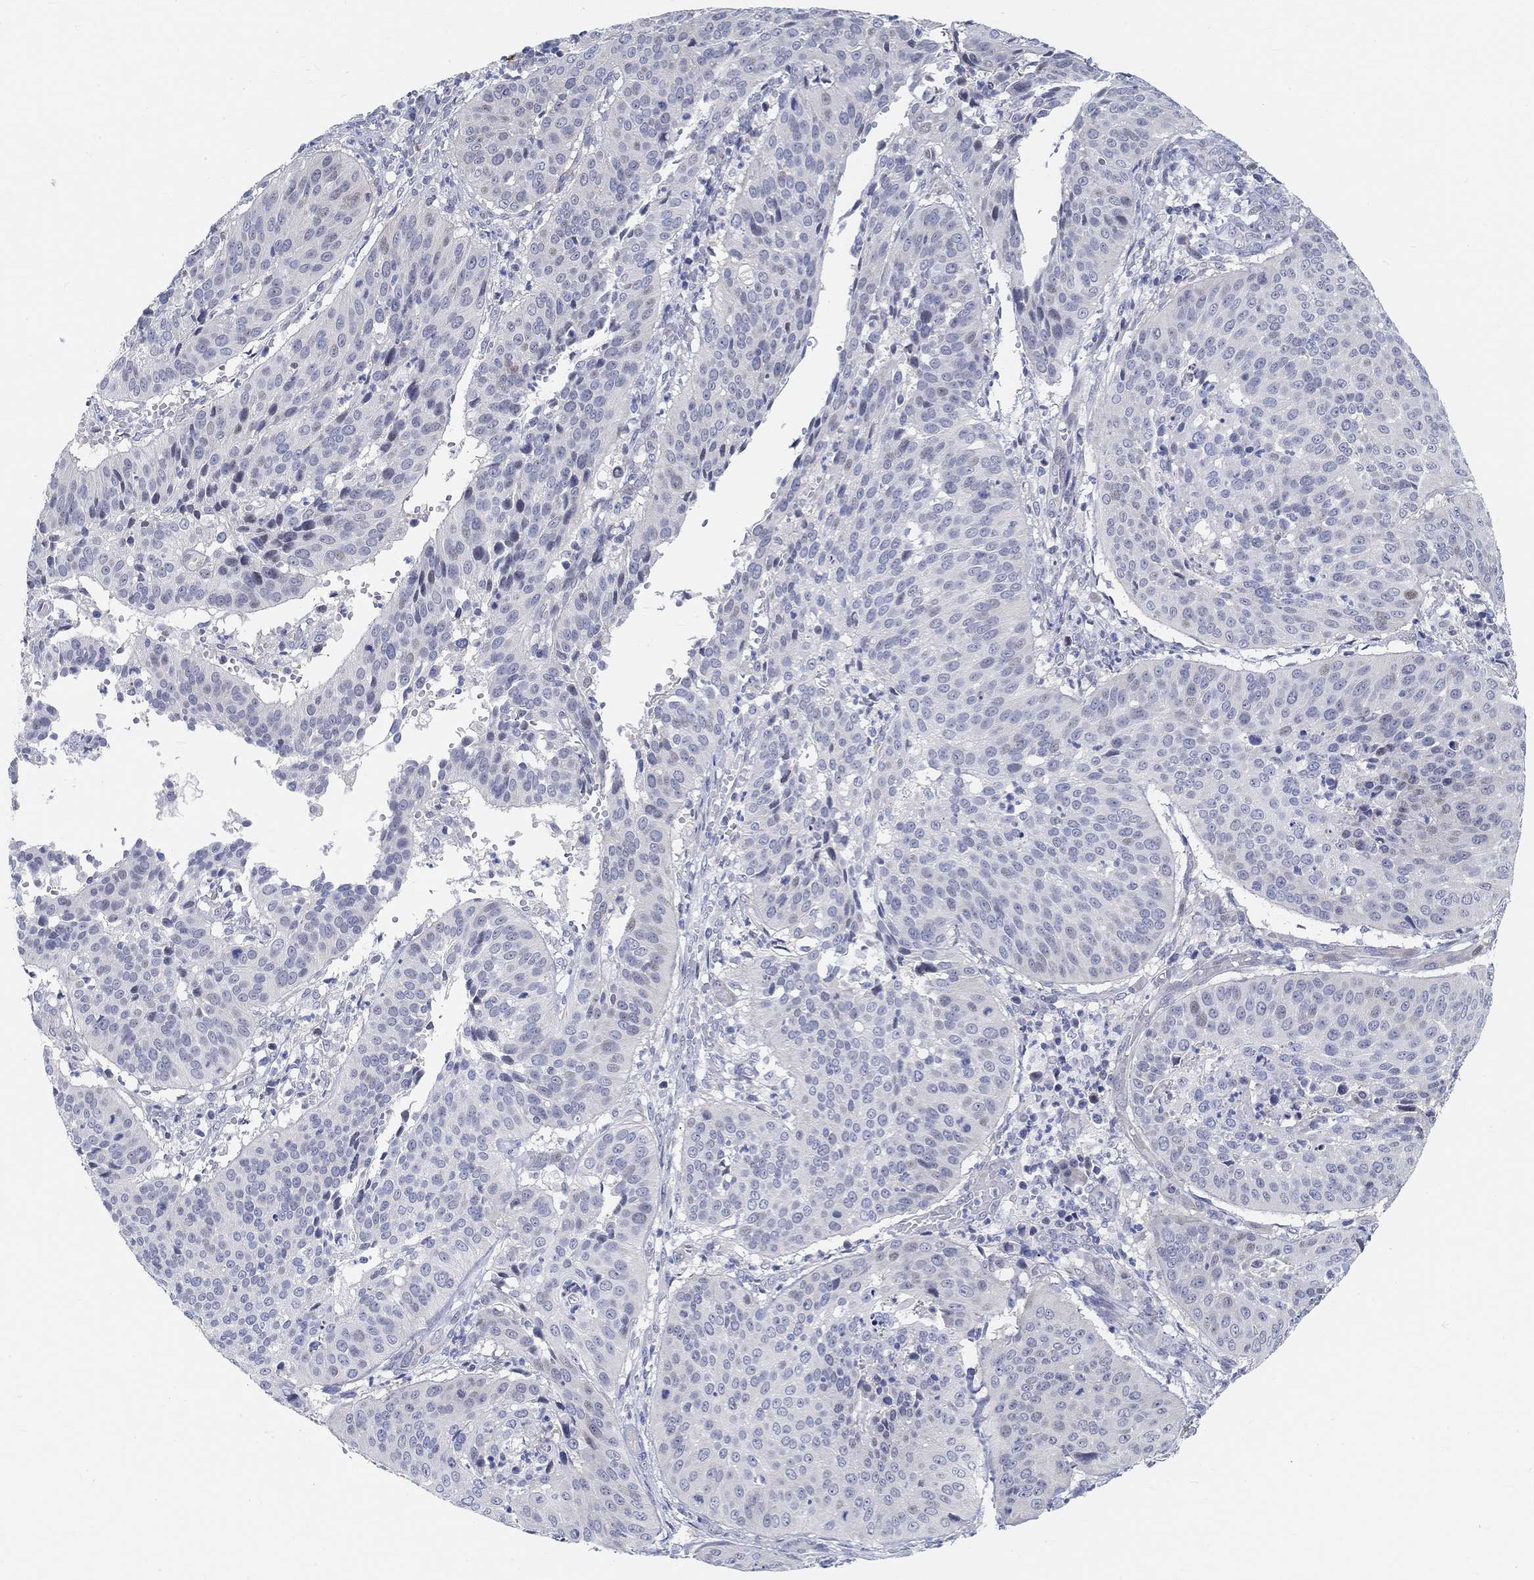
{"staining": {"intensity": "negative", "quantity": "none", "location": "none"}, "tissue": "cervical cancer", "cell_type": "Tumor cells", "image_type": "cancer", "snomed": [{"axis": "morphology", "description": "Normal tissue, NOS"}, {"axis": "morphology", "description": "Squamous cell carcinoma, NOS"}, {"axis": "topography", "description": "Cervix"}], "caption": "An IHC micrograph of squamous cell carcinoma (cervical) is shown. There is no staining in tumor cells of squamous cell carcinoma (cervical).", "gene": "SNTG2", "patient": {"sex": "female", "age": 39}}